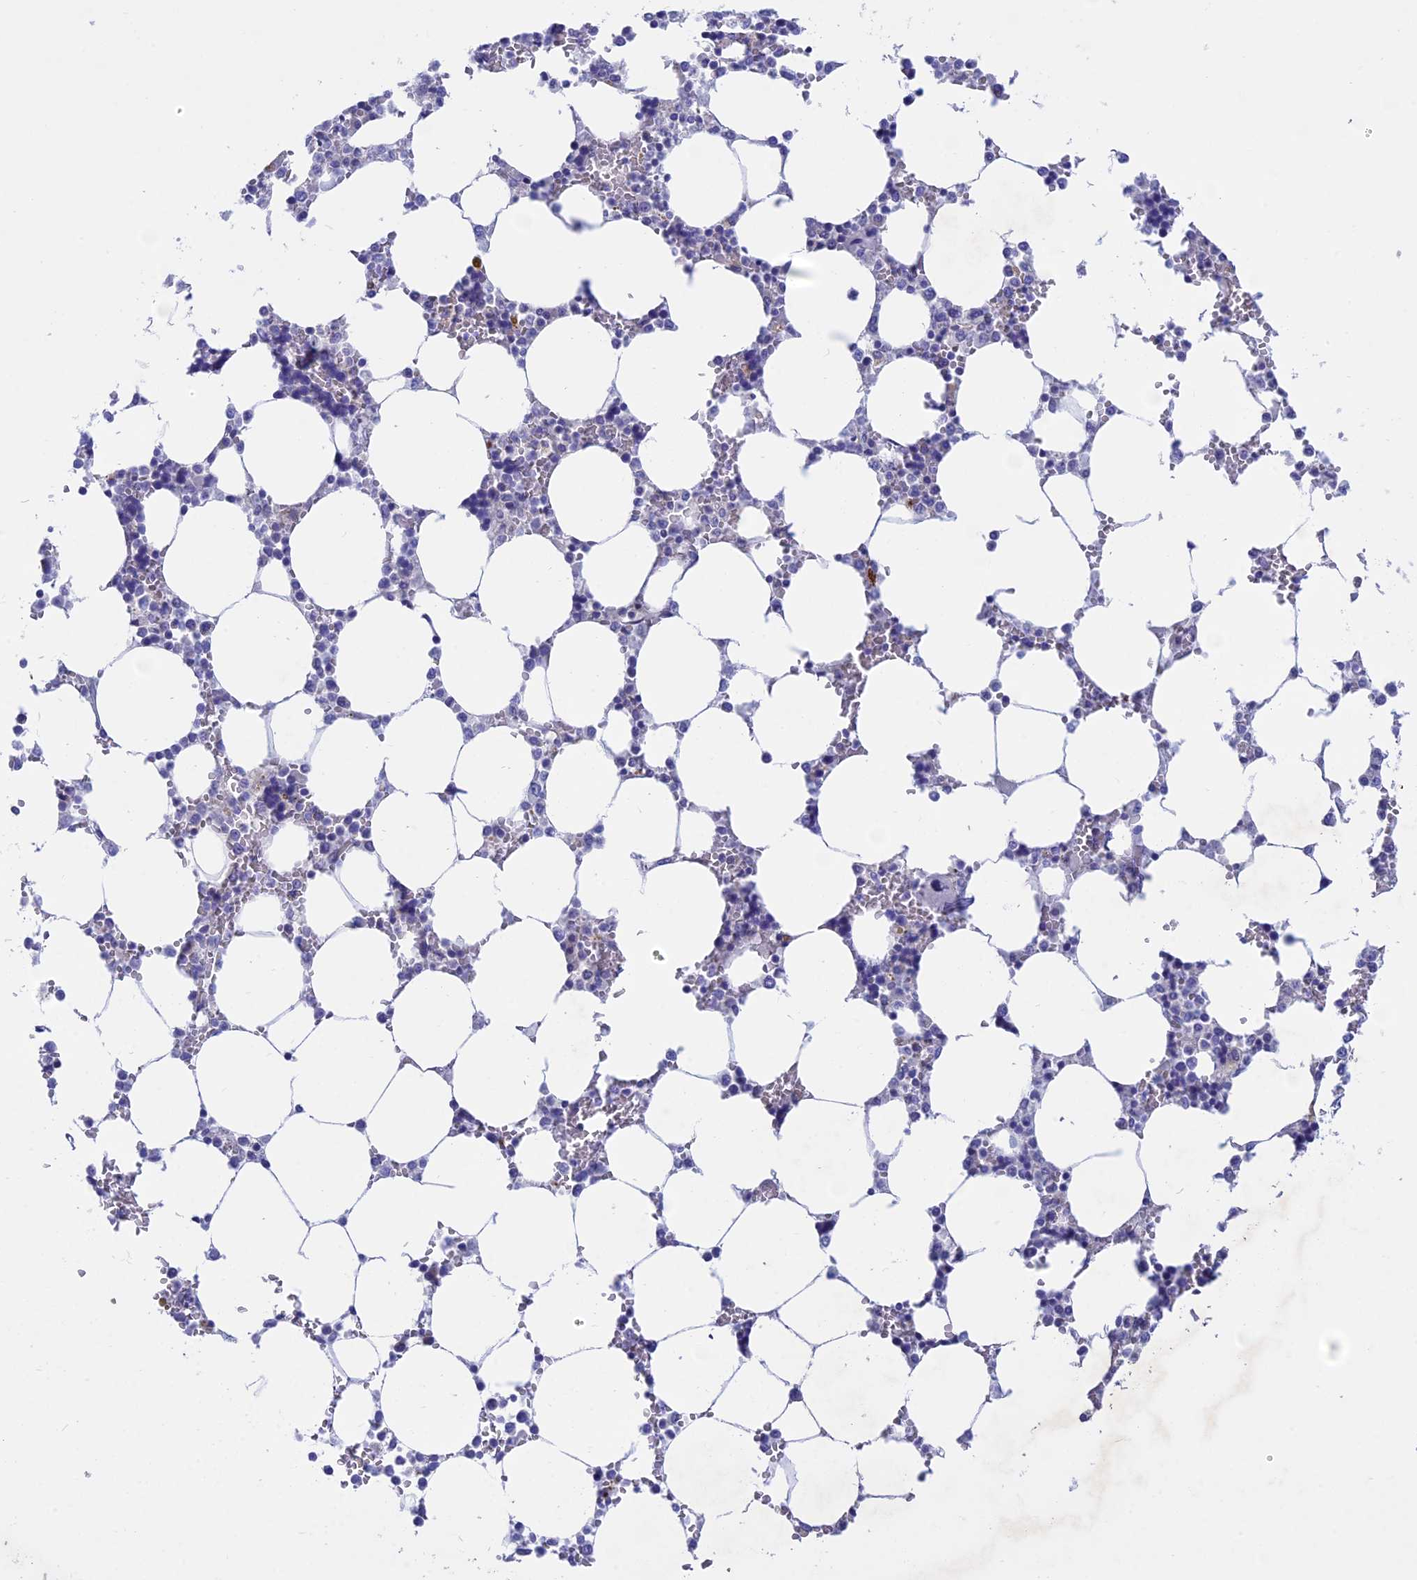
{"staining": {"intensity": "negative", "quantity": "none", "location": "none"}, "tissue": "bone marrow", "cell_type": "Hematopoietic cells", "image_type": "normal", "snomed": [{"axis": "morphology", "description": "Normal tissue, NOS"}, {"axis": "topography", "description": "Bone marrow"}], "caption": "A high-resolution image shows IHC staining of normal bone marrow, which exhibits no significant expression in hematopoietic cells. (DAB (3,3'-diaminobenzidine) immunohistochemistry, high magnification).", "gene": "BTBD19", "patient": {"sex": "male", "age": 64}}